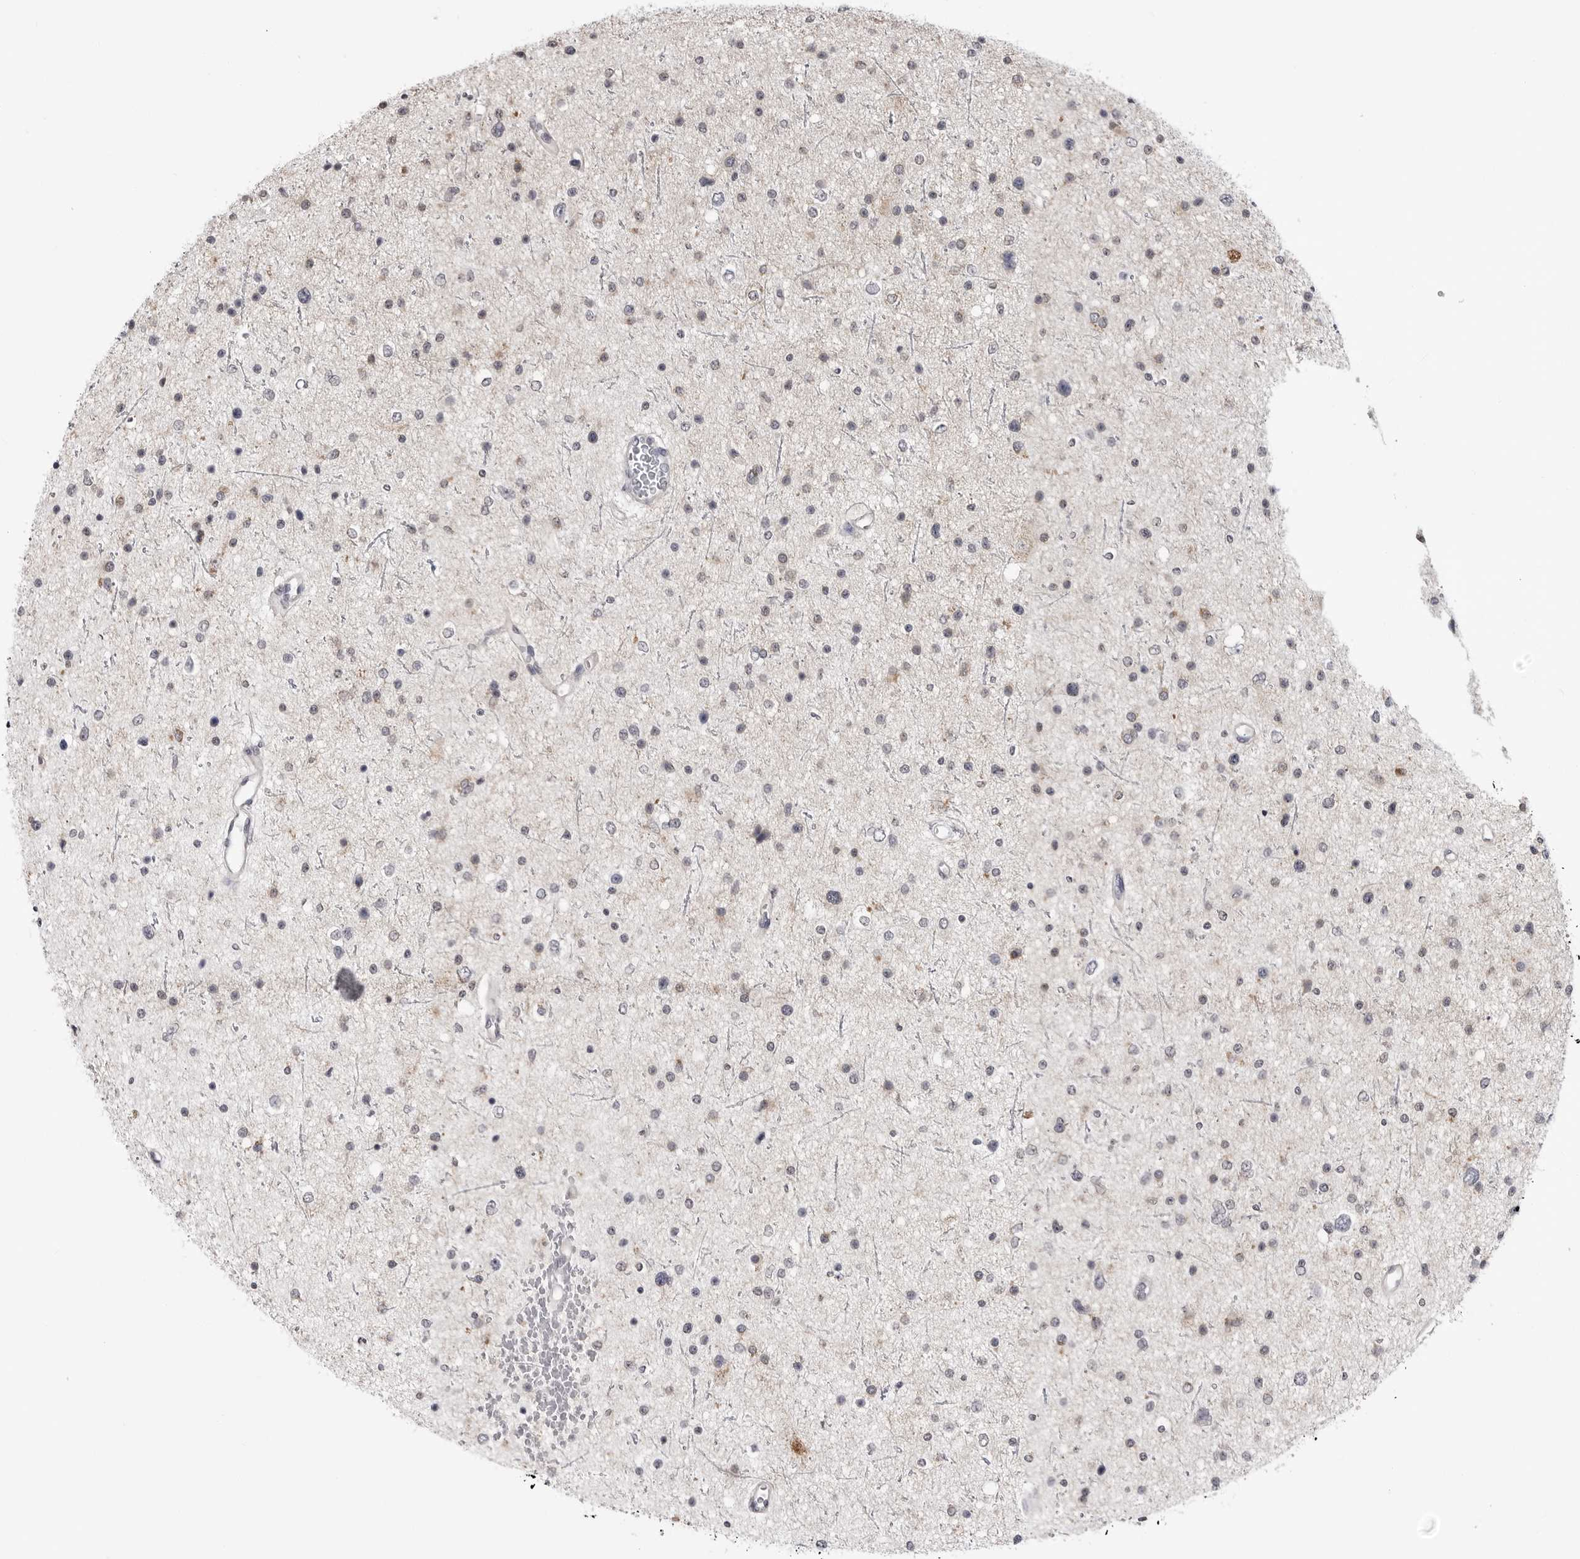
{"staining": {"intensity": "negative", "quantity": "none", "location": "none"}, "tissue": "glioma", "cell_type": "Tumor cells", "image_type": "cancer", "snomed": [{"axis": "morphology", "description": "Glioma, malignant, Low grade"}, {"axis": "topography", "description": "Brain"}], "caption": "An IHC photomicrograph of glioma is shown. There is no staining in tumor cells of glioma.", "gene": "FH", "patient": {"sex": "female", "age": 37}}